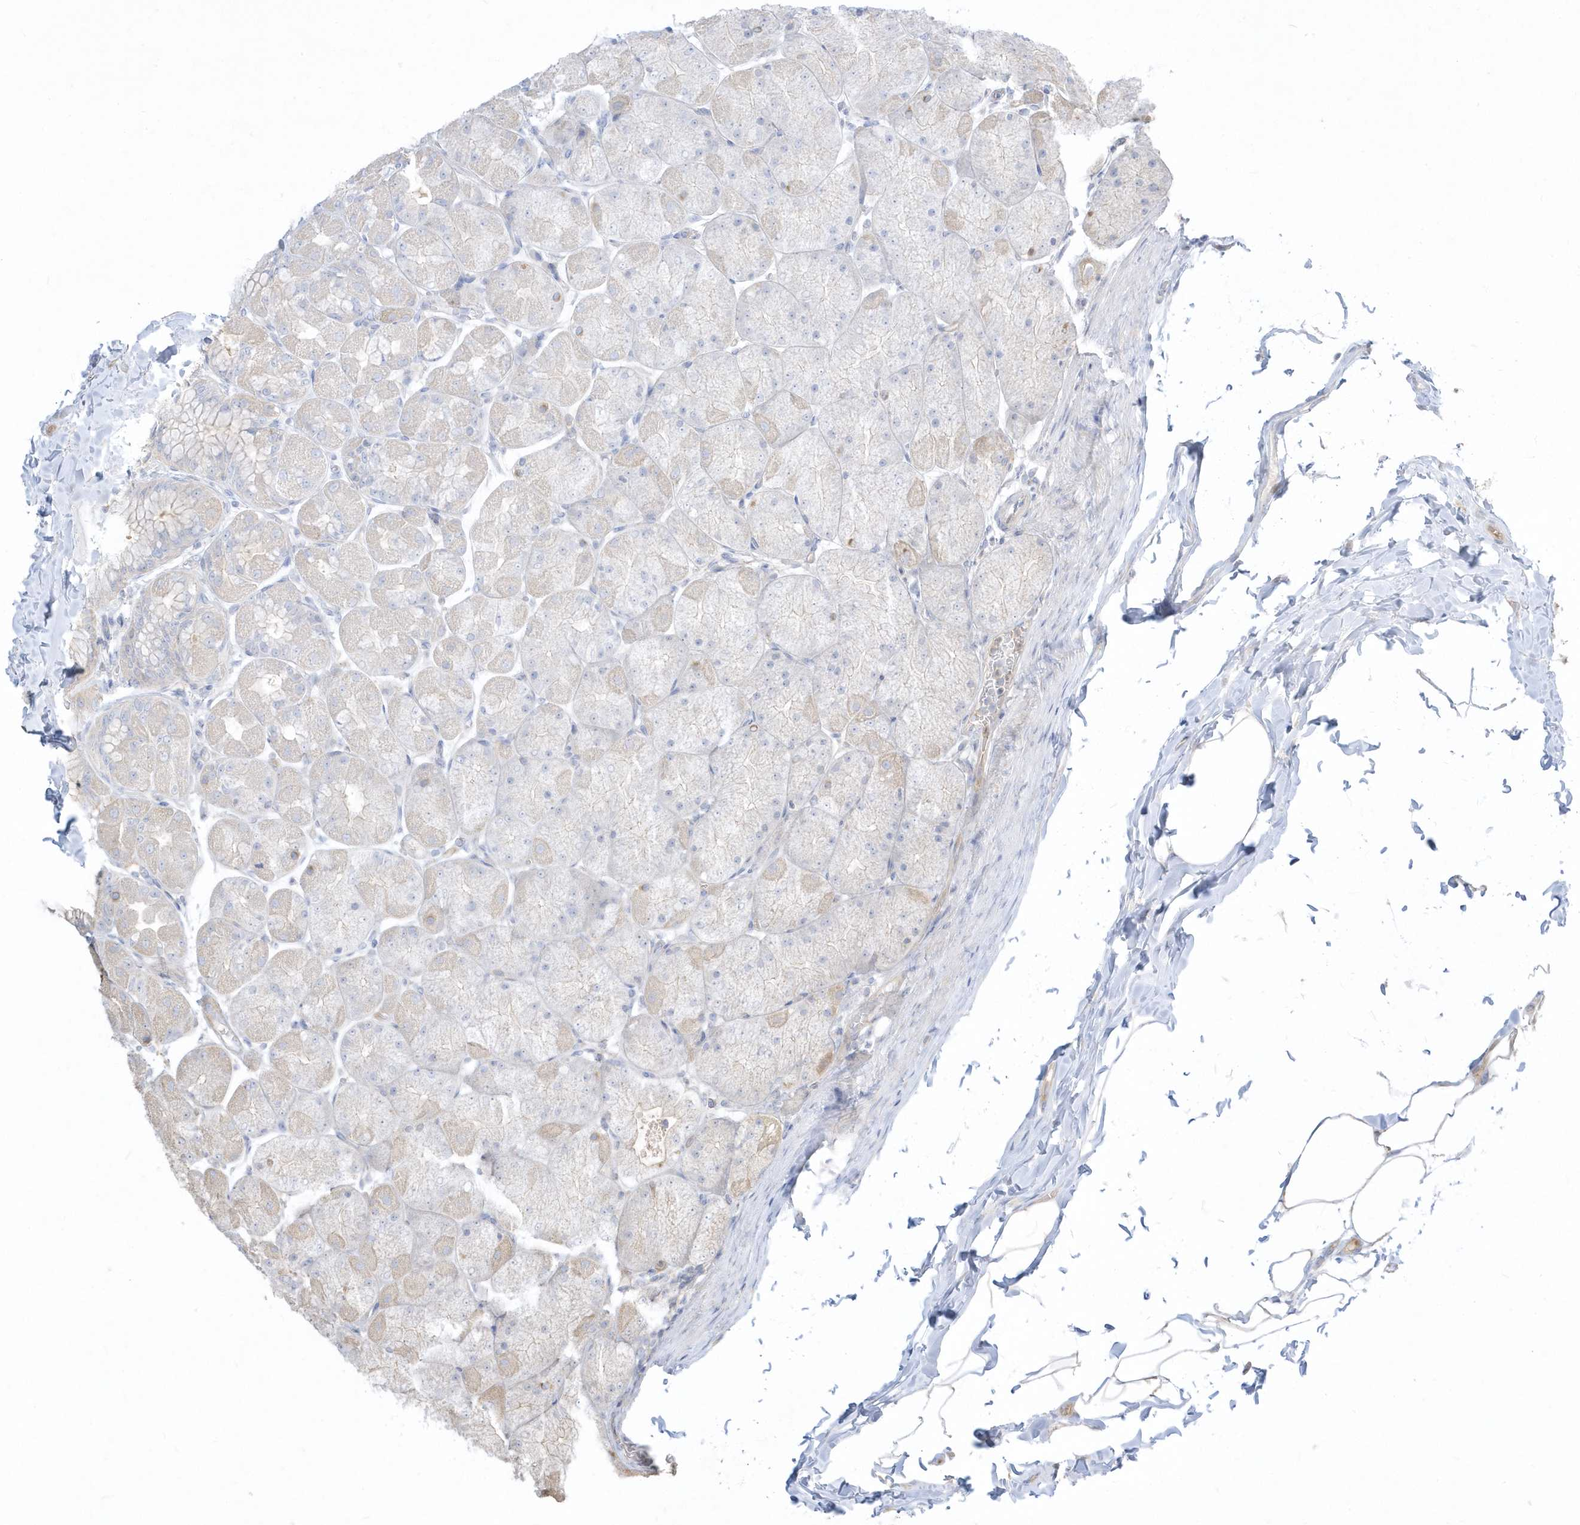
{"staining": {"intensity": "weak", "quantity": "<25%", "location": "cytoplasmic/membranous"}, "tissue": "stomach", "cell_type": "Glandular cells", "image_type": "normal", "snomed": [{"axis": "morphology", "description": "Normal tissue, NOS"}, {"axis": "topography", "description": "Stomach, upper"}], "caption": "Histopathology image shows no significant protein positivity in glandular cells of unremarkable stomach.", "gene": "ARHGEF9", "patient": {"sex": "female", "age": 56}}